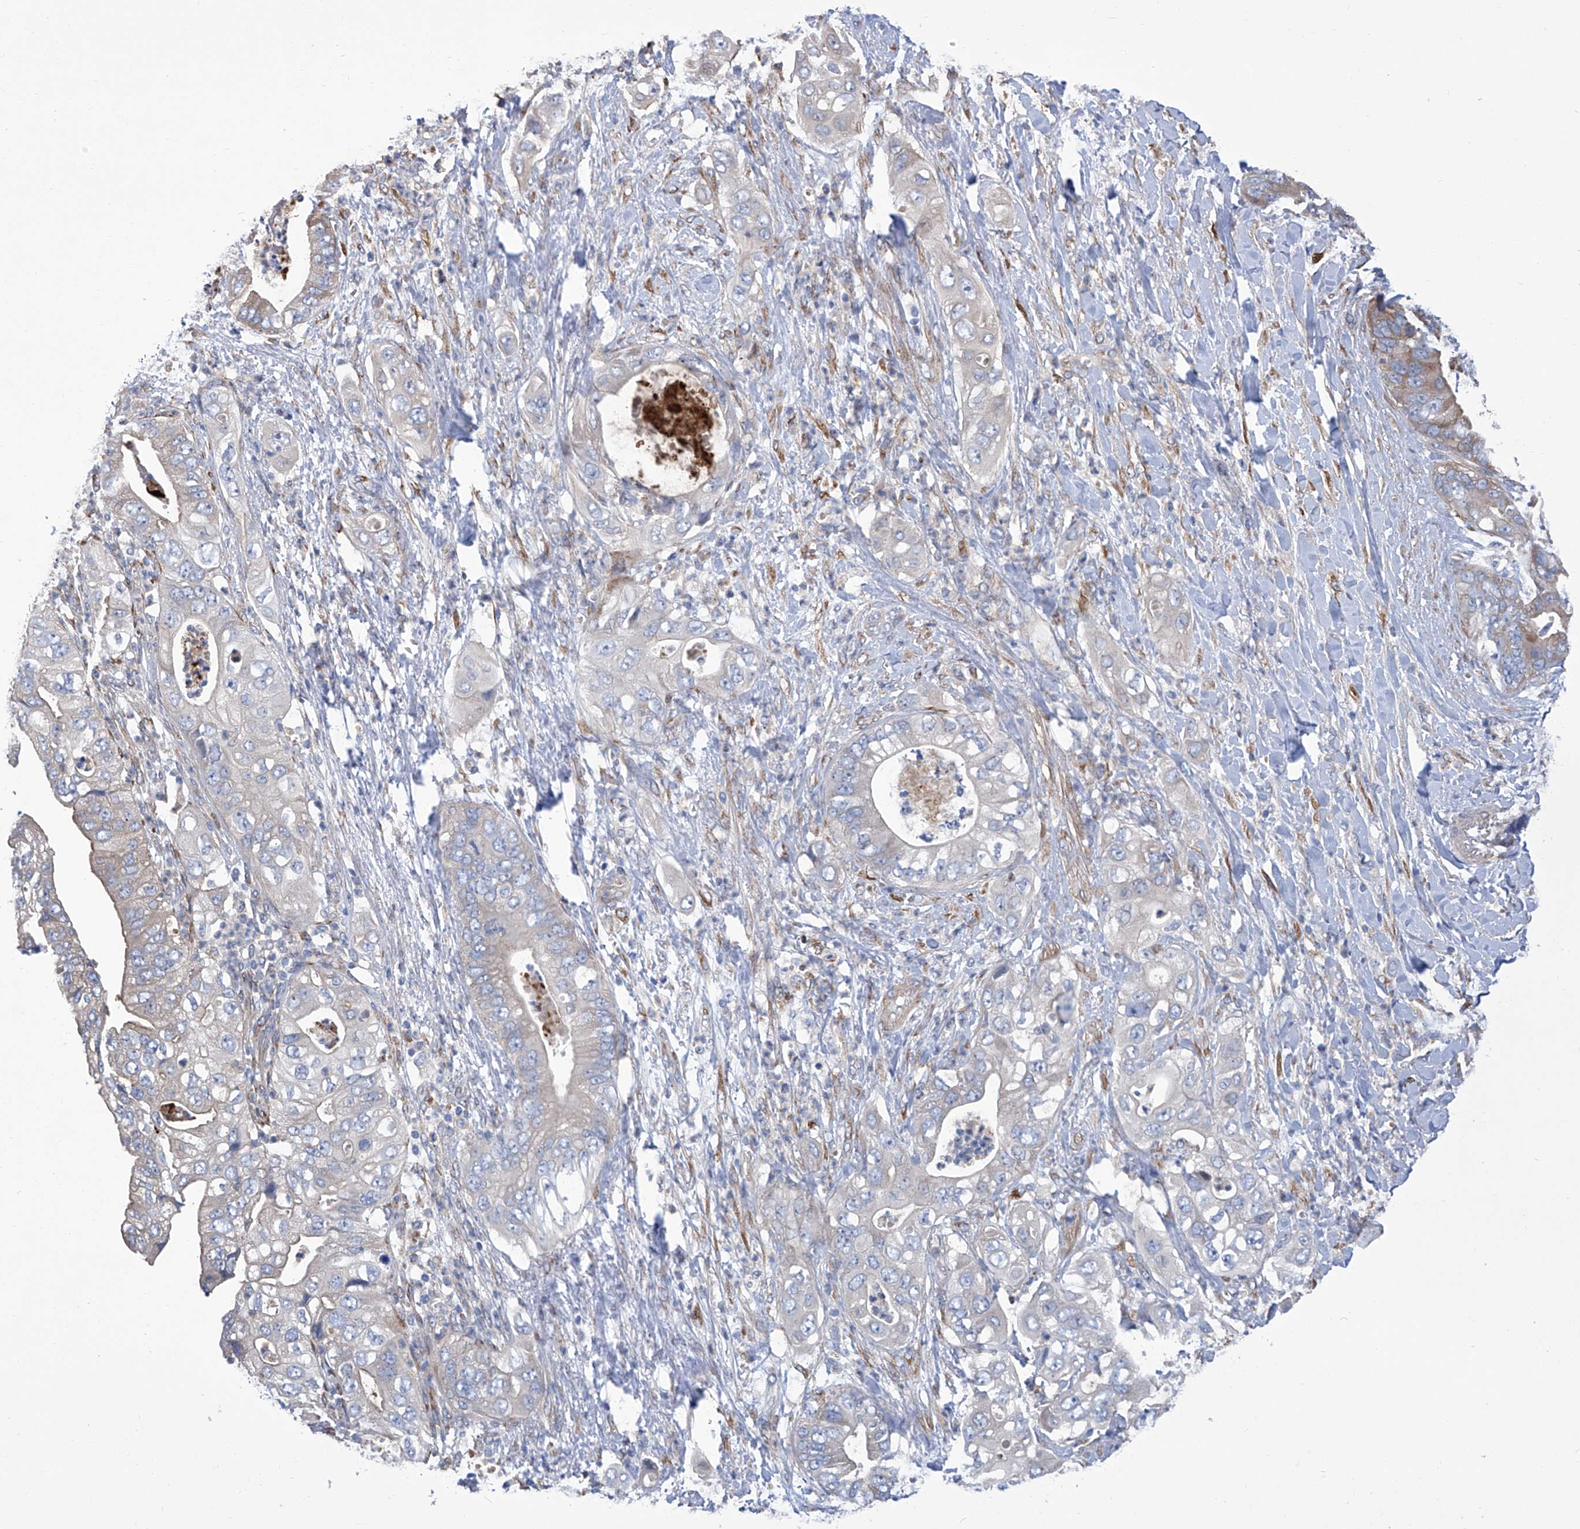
{"staining": {"intensity": "weak", "quantity": "<25%", "location": "cytoplasmic/membranous"}, "tissue": "pancreatic cancer", "cell_type": "Tumor cells", "image_type": "cancer", "snomed": [{"axis": "morphology", "description": "Adenocarcinoma, NOS"}, {"axis": "topography", "description": "Pancreas"}], "caption": "Adenocarcinoma (pancreatic) was stained to show a protein in brown. There is no significant positivity in tumor cells. (DAB immunohistochemistry (IHC) visualized using brightfield microscopy, high magnification).", "gene": "SMS", "patient": {"sex": "female", "age": 78}}